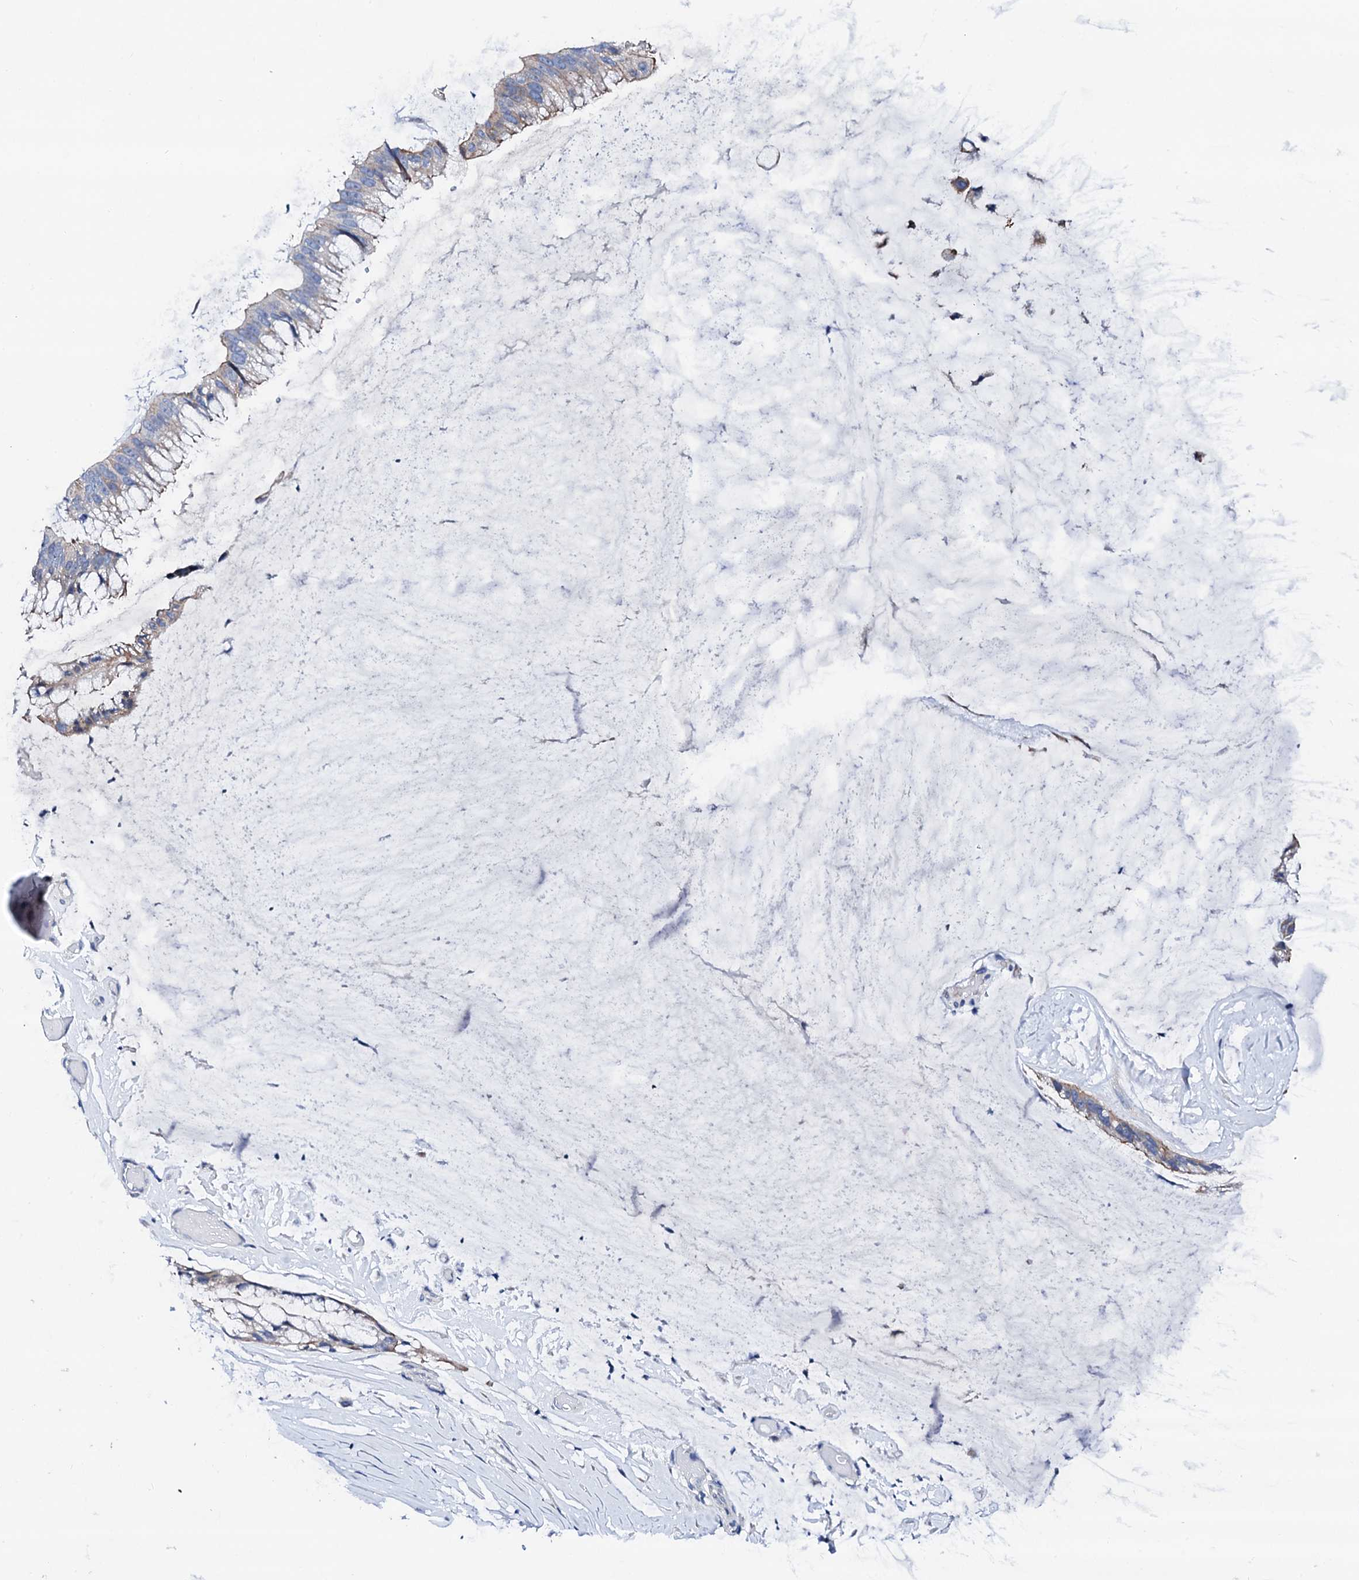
{"staining": {"intensity": "weak", "quantity": "<25%", "location": "cytoplasmic/membranous"}, "tissue": "ovarian cancer", "cell_type": "Tumor cells", "image_type": "cancer", "snomed": [{"axis": "morphology", "description": "Cystadenocarcinoma, mucinous, NOS"}, {"axis": "topography", "description": "Ovary"}], "caption": "Histopathology image shows no significant protein positivity in tumor cells of ovarian mucinous cystadenocarcinoma. (Immunohistochemistry, brightfield microscopy, high magnification).", "gene": "TRDN", "patient": {"sex": "female", "age": 39}}